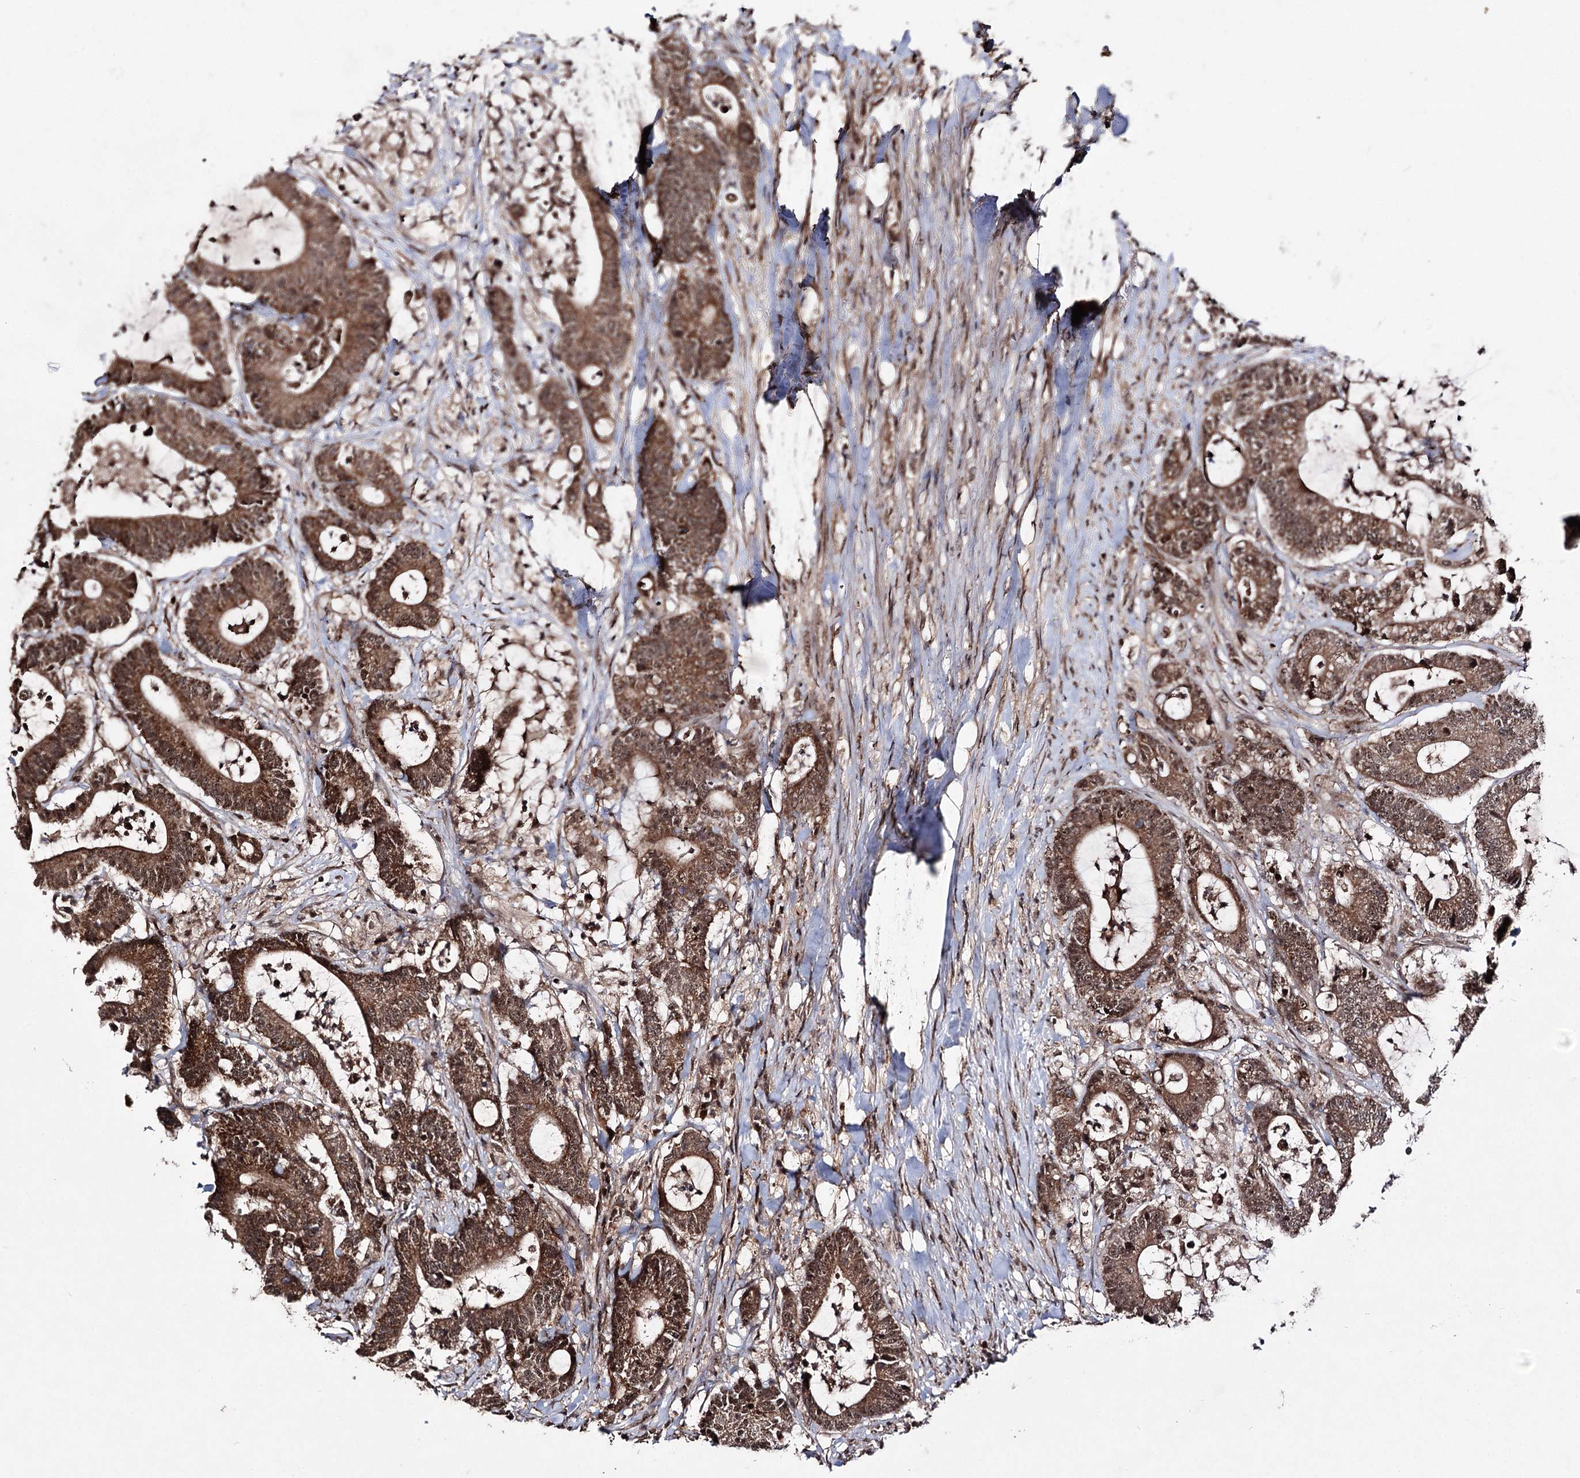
{"staining": {"intensity": "strong", "quantity": ">75%", "location": "cytoplasmic/membranous"}, "tissue": "colorectal cancer", "cell_type": "Tumor cells", "image_type": "cancer", "snomed": [{"axis": "morphology", "description": "Adenocarcinoma, NOS"}, {"axis": "topography", "description": "Colon"}], "caption": "Colorectal cancer stained with a protein marker shows strong staining in tumor cells.", "gene": "FAM53B", "patient": {"sex": "female", "age": 84}}